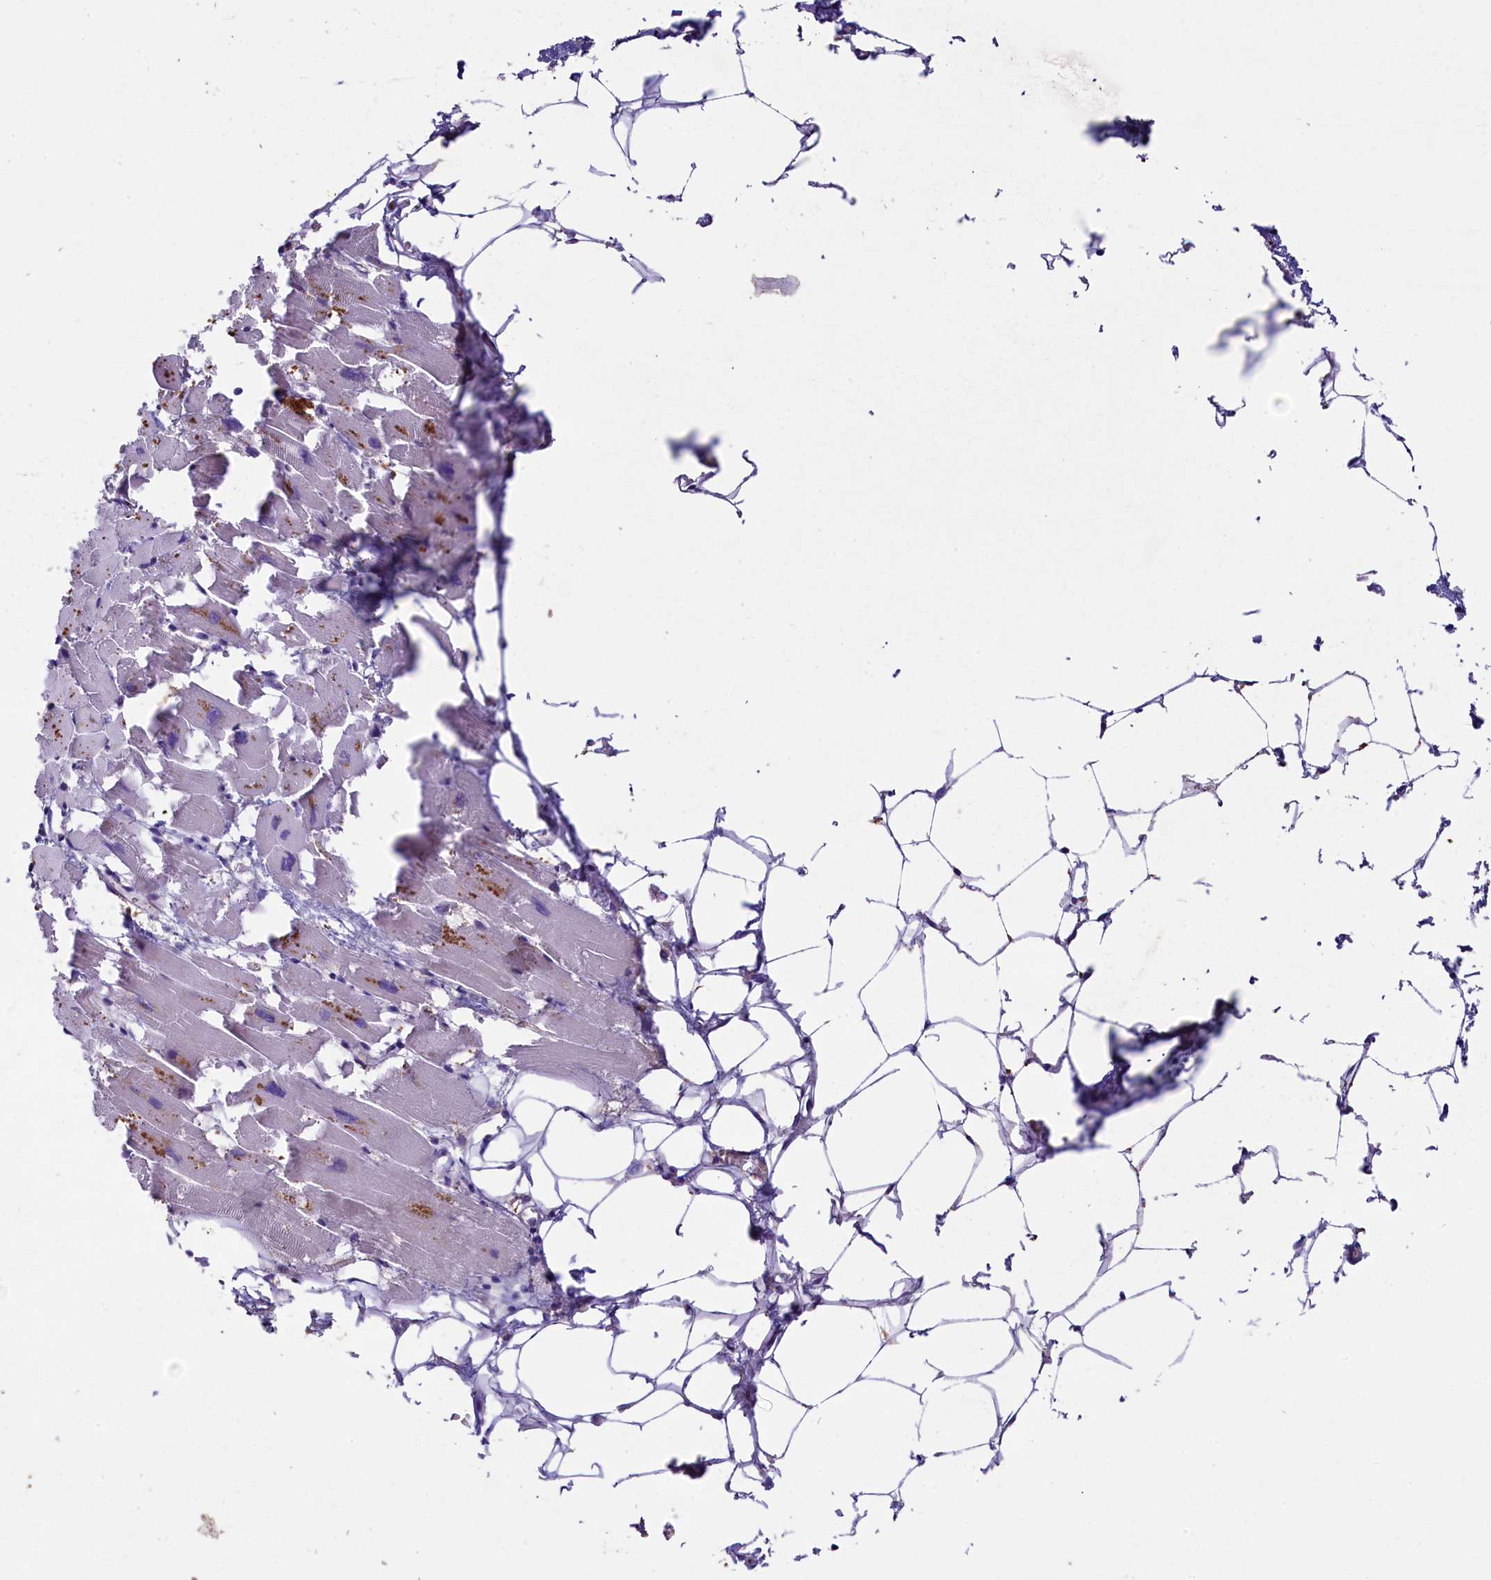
{"staining": {"intensity": "moderate", "quantity": "<25%", "location": "cytoplasmic/membranous"}, "tissue": "heart muscle", "cell_type": "Cardiomyocytes", "image_type": "normal", "snomed": [{"axis": "morphology", "description": "Normal tissue, NOS"}, {"axis": "topography", "description": "Heart"}], "caption": "Immunohistochemical staining of normal heart muscle exhibits <25% levels of moderate cytoplasmic/membranous protein positivity in about <25% of cardiomyocytes. (DAB = brown stain, brightfield microscopy at high magnification).", "gene": "CD99L2", "patient": {"sex": "female", "age": 64}}